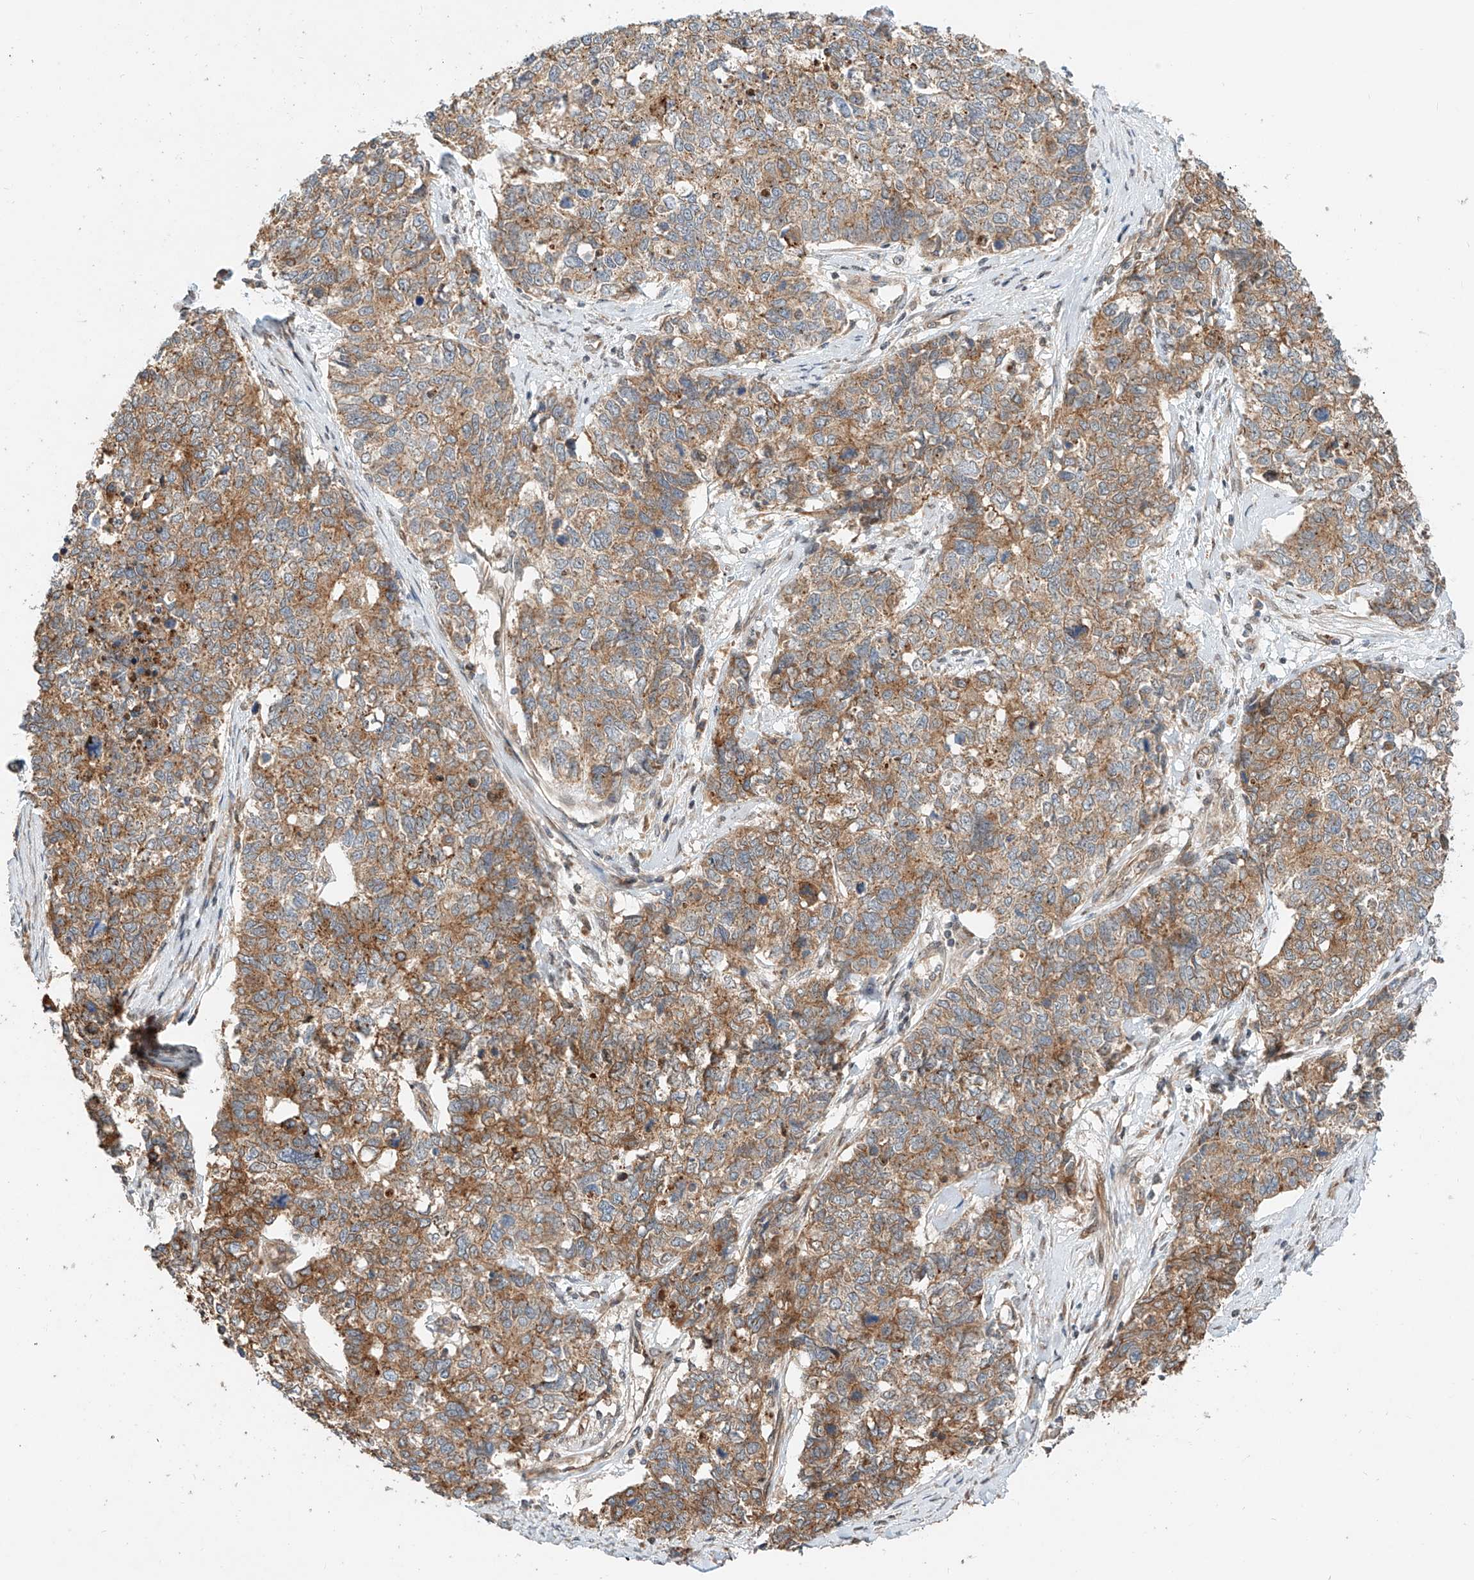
{"staining": {"intensity": "moderate", "quantity": ">75%", "location": "cytoplasmic/membranous"}, "tissue": "cervical cancer", "cell_type": "Tumor cells", "image_type": "cancer", "snomed": [{"axis": "morphology", "description": "Squamous cell carcinoma, NOS"}, {"axis": "topography", "description": "Cervix"}], "caption": "IHC of human squamous cell carcinoma (cervical) displays medium levels of moderate cytoplasmic/membranous staining in about >75% of tumor cells. (DAB (3,3'-diaminobenzidine) IHC, brown staining for protein, blue staining for nuclei).", "gene": "CPAMD8", "patient": {"sex": "female", "age": 63}}